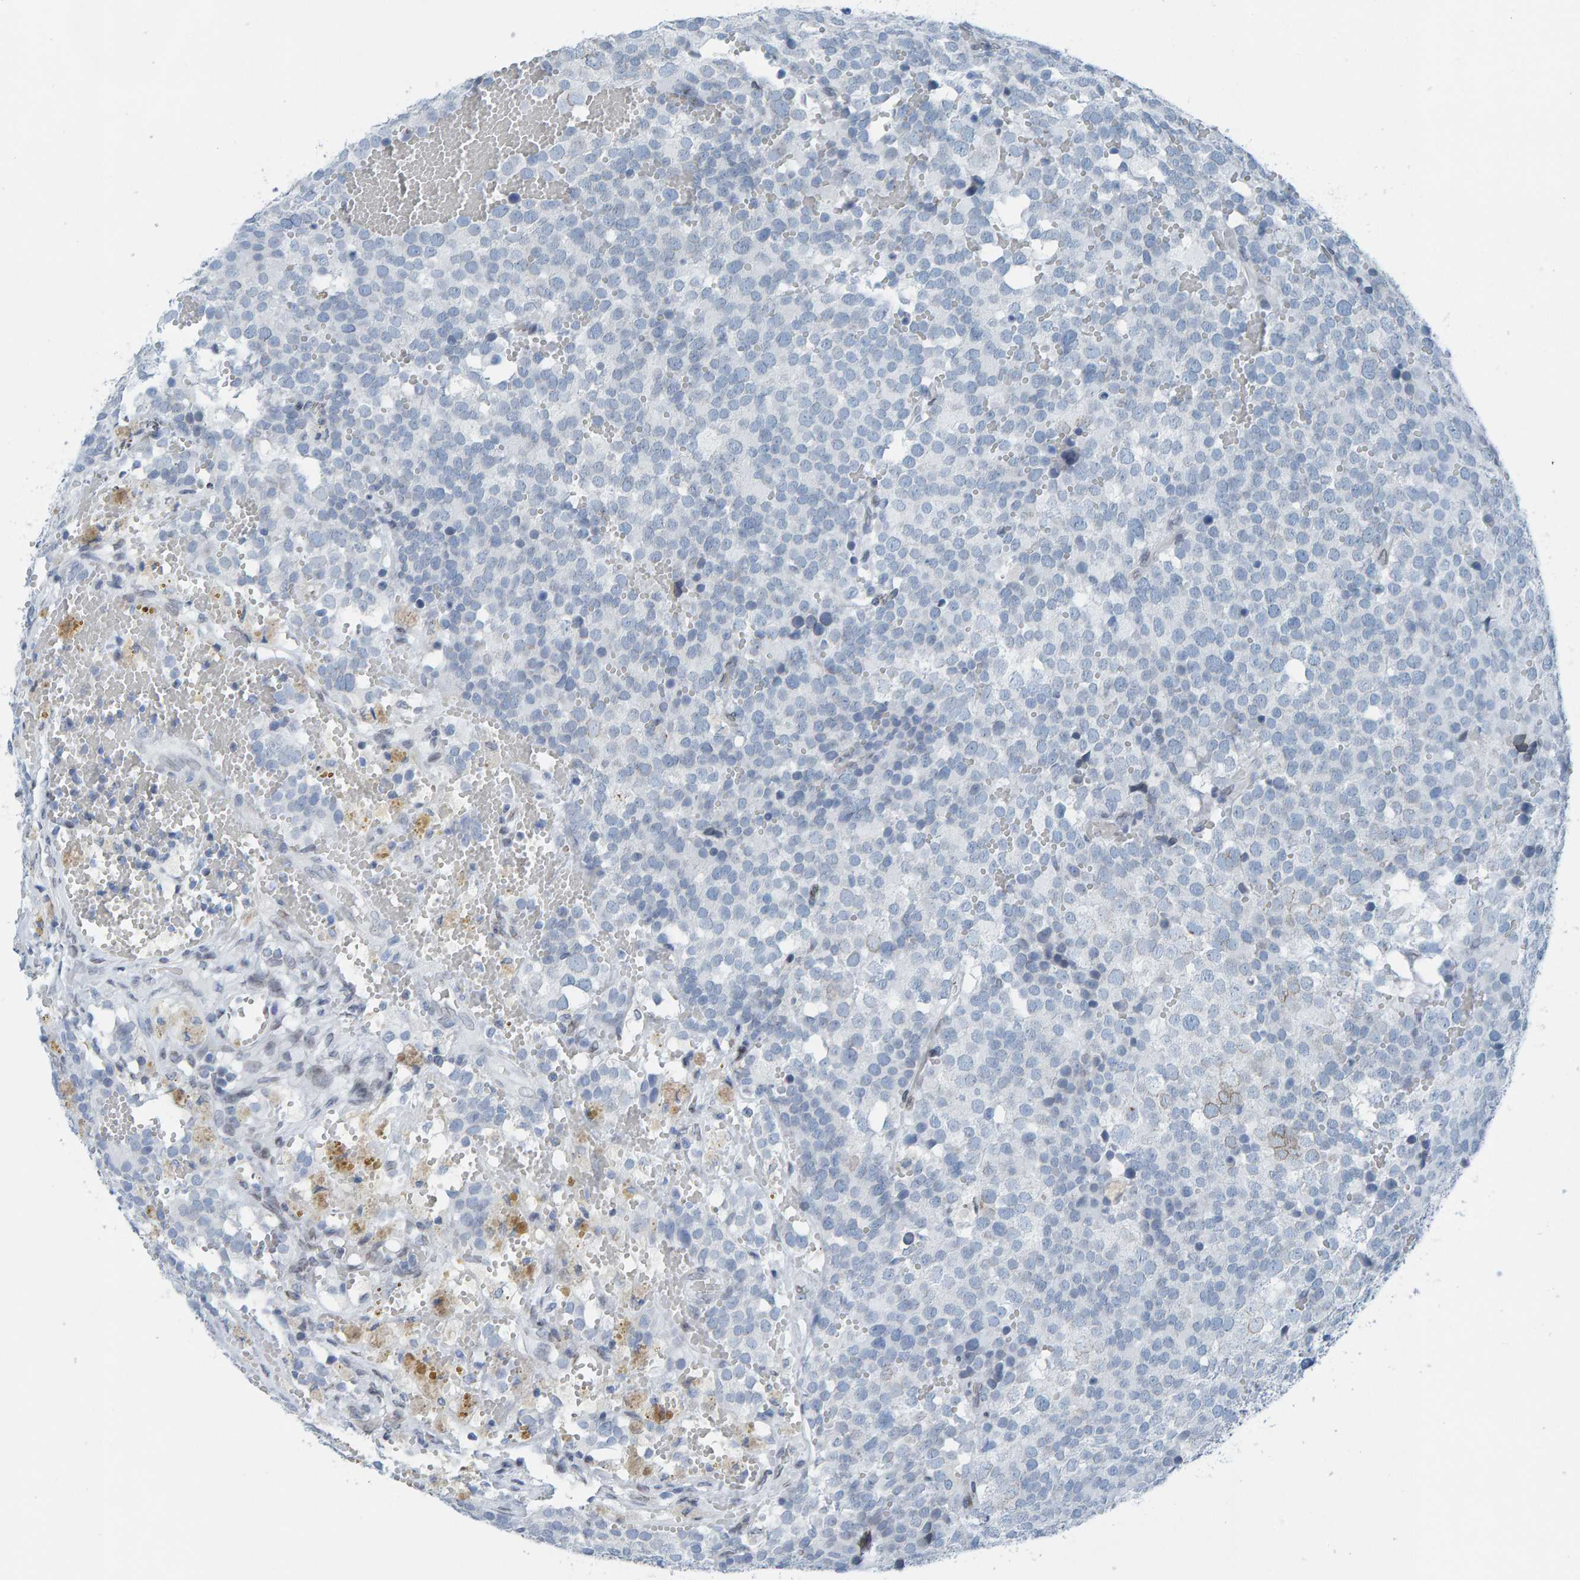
{"staining": {"intensity": "negative", "quantity": "none", "location": "none"}, "tissue": "testis cancer", "cell_type": "Tumor cells", "image_type": "cancer", "snomed": [{"axis": "morphology", "description": "Seminoma, NOS"}, {"axis": "topography", "description": "Testis"}], "caption": "This histopathology image is of seminoma (testis) stained with IHC to label a protein in brown with the nuclei are counter-stained blue. There is no expression in tumor cells.", "gene": "LMNB2", "patient": {"sex": "male", "age": 71}}